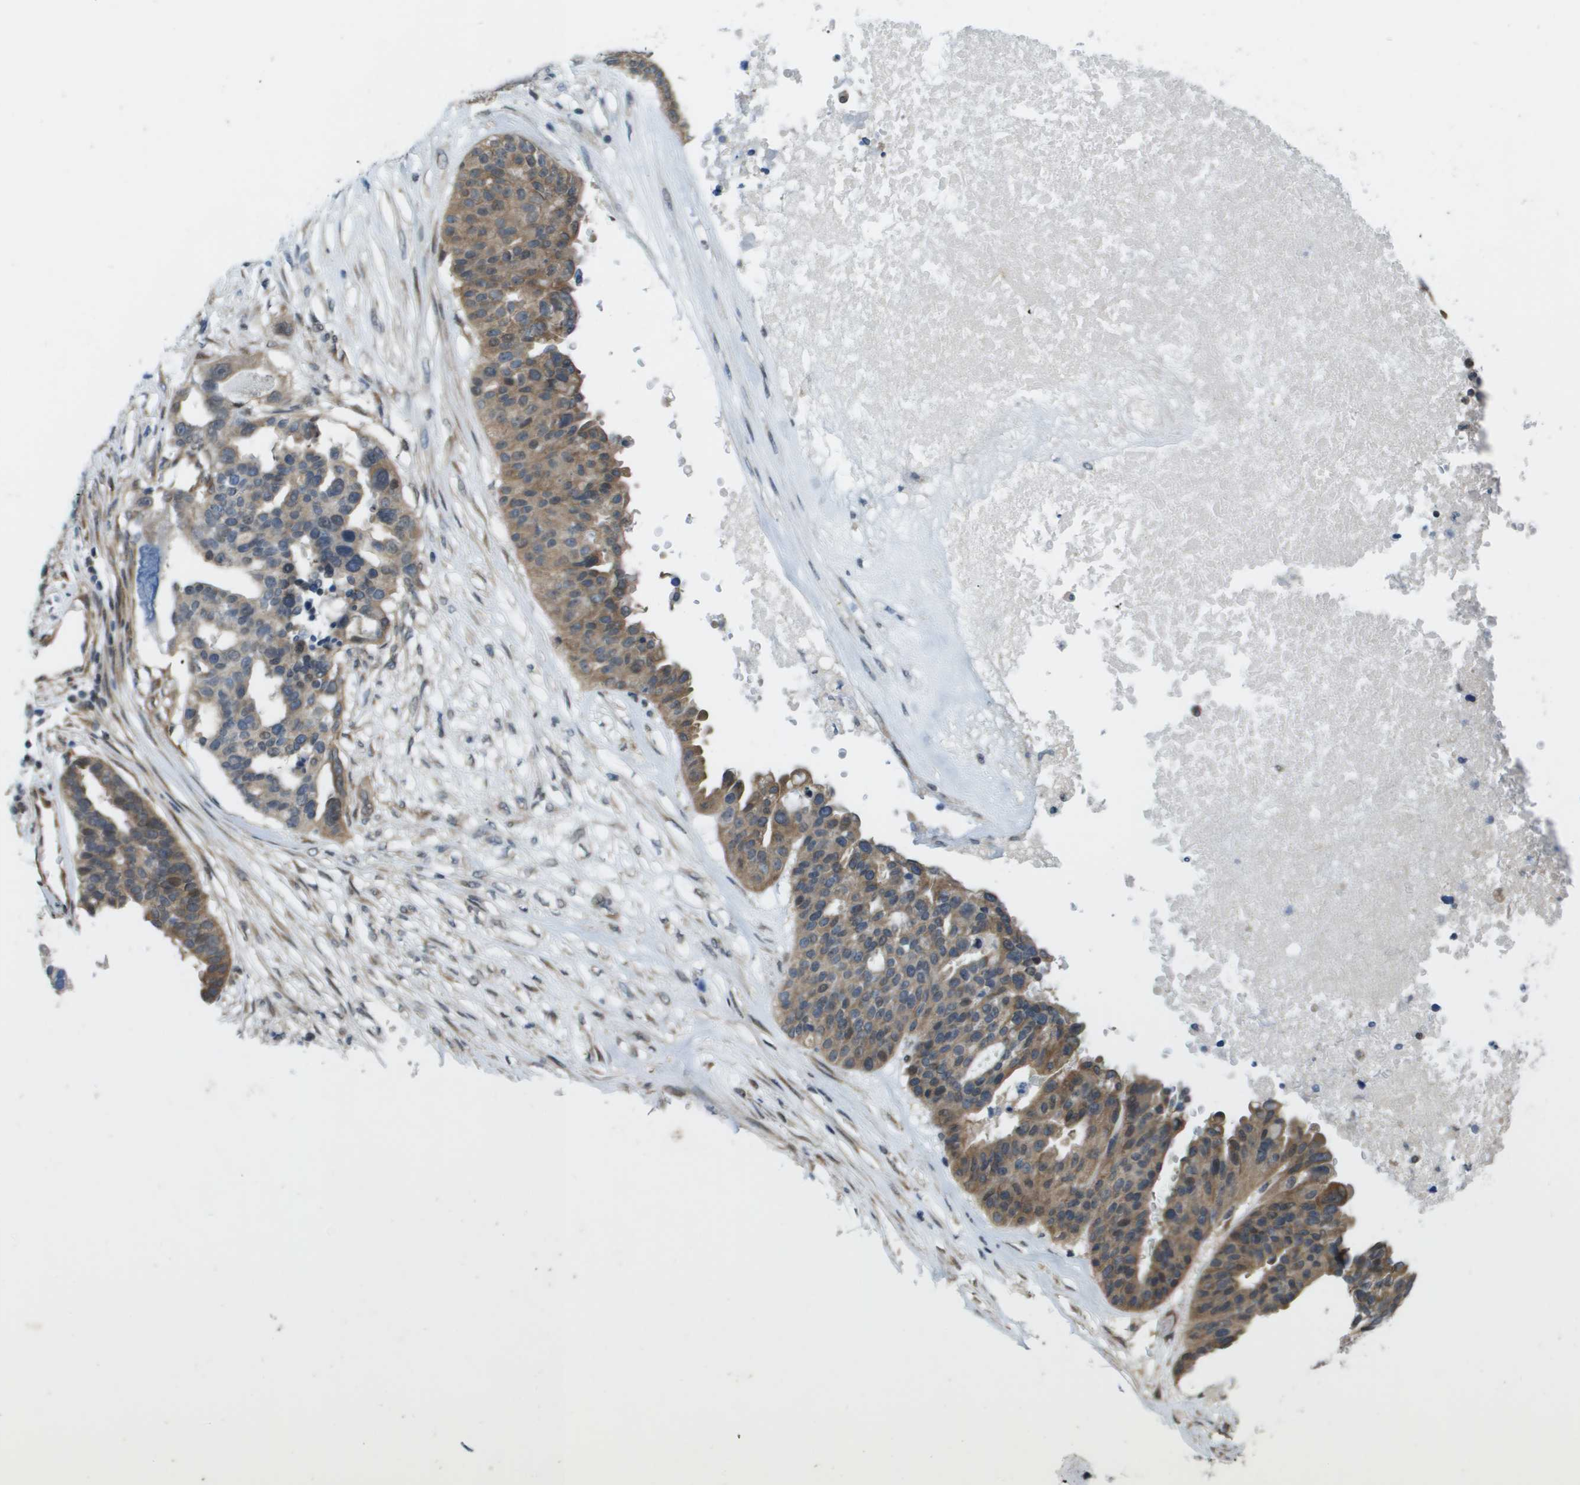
{"staining": {"intensity": "moderate", "quantity": ">75%", "location": "cytoplasmic/membranous"}, "tissue": "ovarian cancer", "cell_type": "Tumor cells", "image_type": "cancer", "snomed": [{"axis": "morphology", "description": "Cystadenocarcinoma, serous, NOS"}, {"axis": "topography", "description": "Ovary"}], "caption": "Protein staining of ovarian serous cystadenocarcinoma tissue displays moderate cytoplasmic/membranous positivity in about >75% of tumor cells.", "gene": "IFNLR1", "patient": {"sex": "female", "age": 59}}